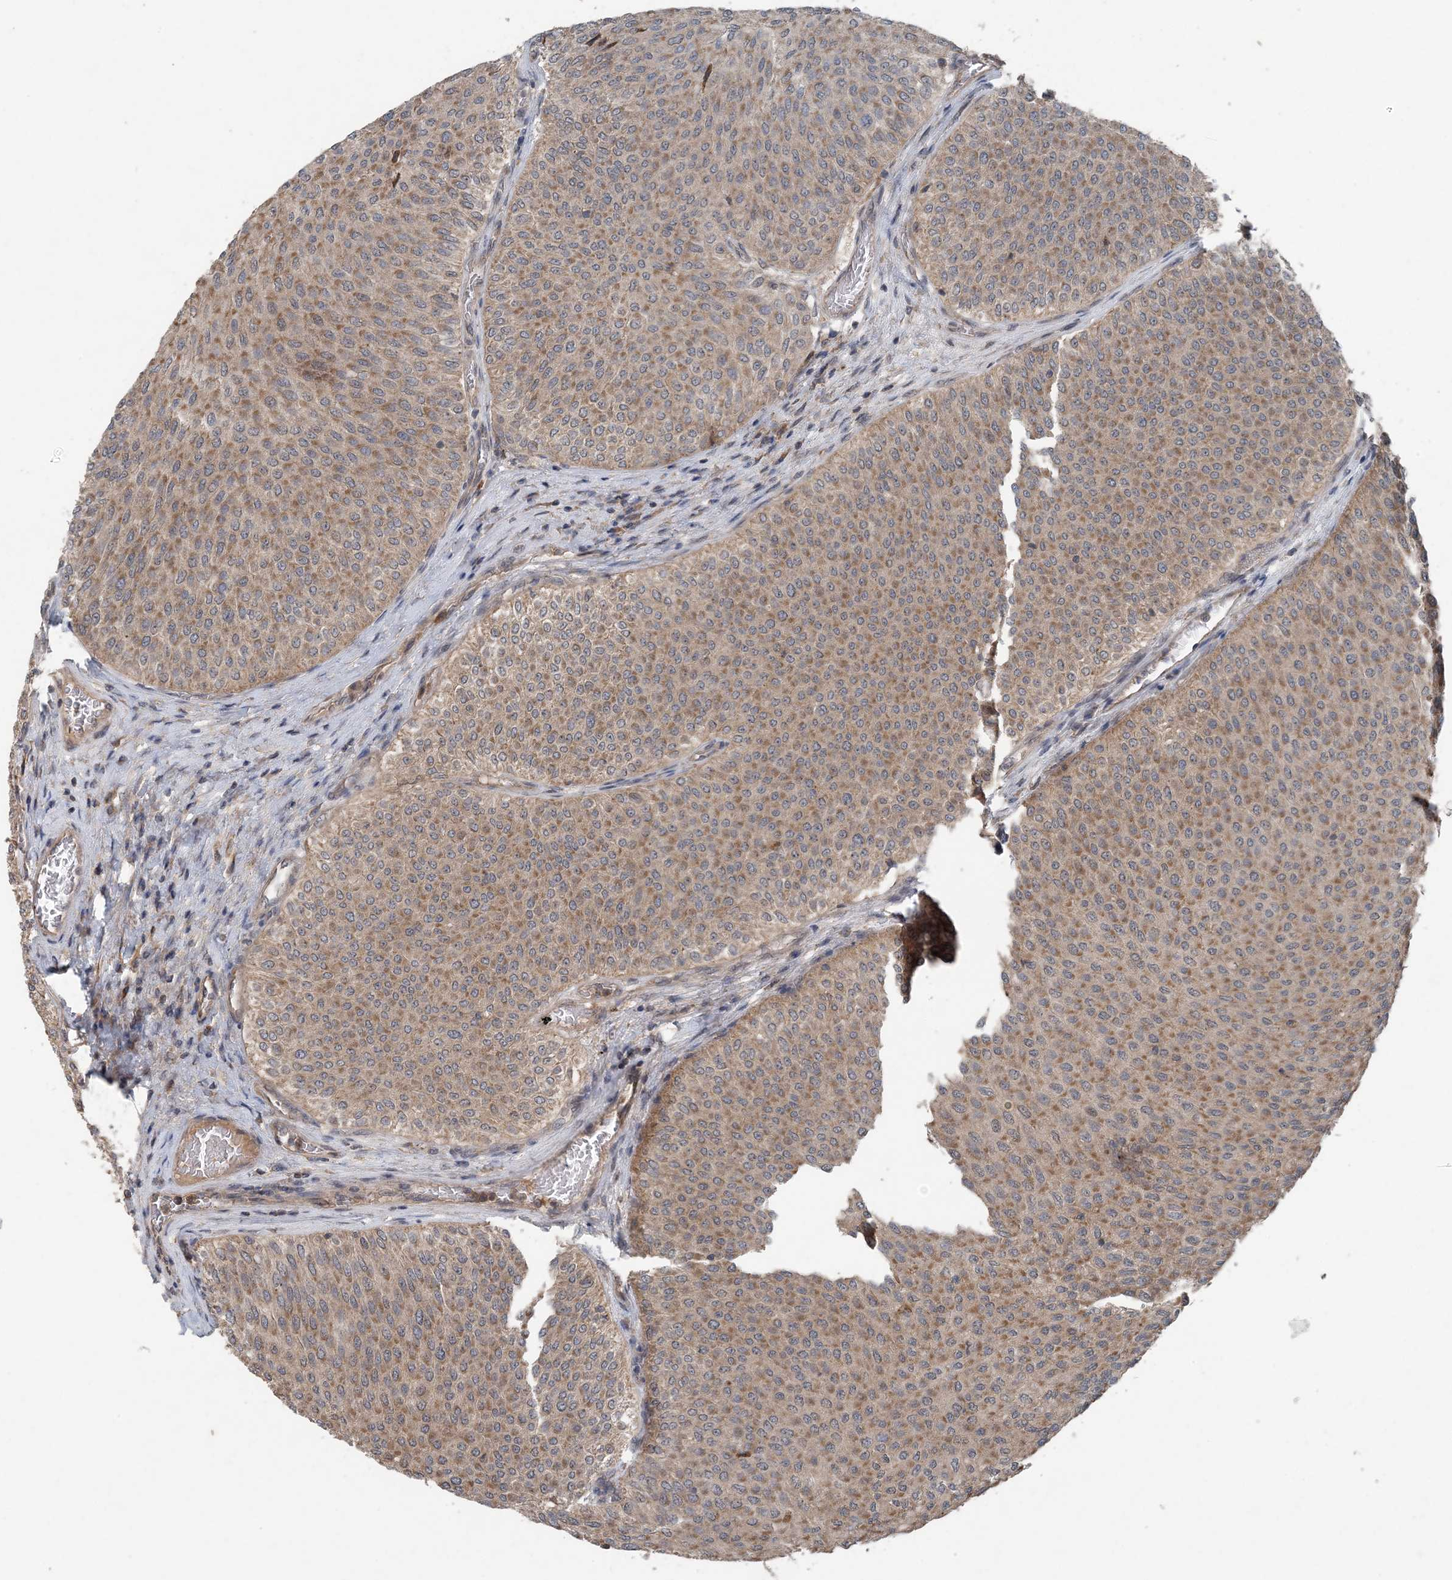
{"staining": {"intensity": "moderate", "quantity": ">75%", "location": "cytoplasmic/membranous"}, "tissue": "urothelial cancer", "cell_type": "Tumor cells", "image_type": "cancer", "snomed": [{"axis": "morphology", "description": "Urothelial carcinoma, Low grade"}, {"axis": "topography", "description": "Urinary bladder"}], "caption": "A medium amount of moderate cytoplasmic/membranous positivity is identified in about >75% of tumor cells in urothelial cancer tissue.", "gene": "MYO9B", "patient": {"sex": "male", "age": 78}}